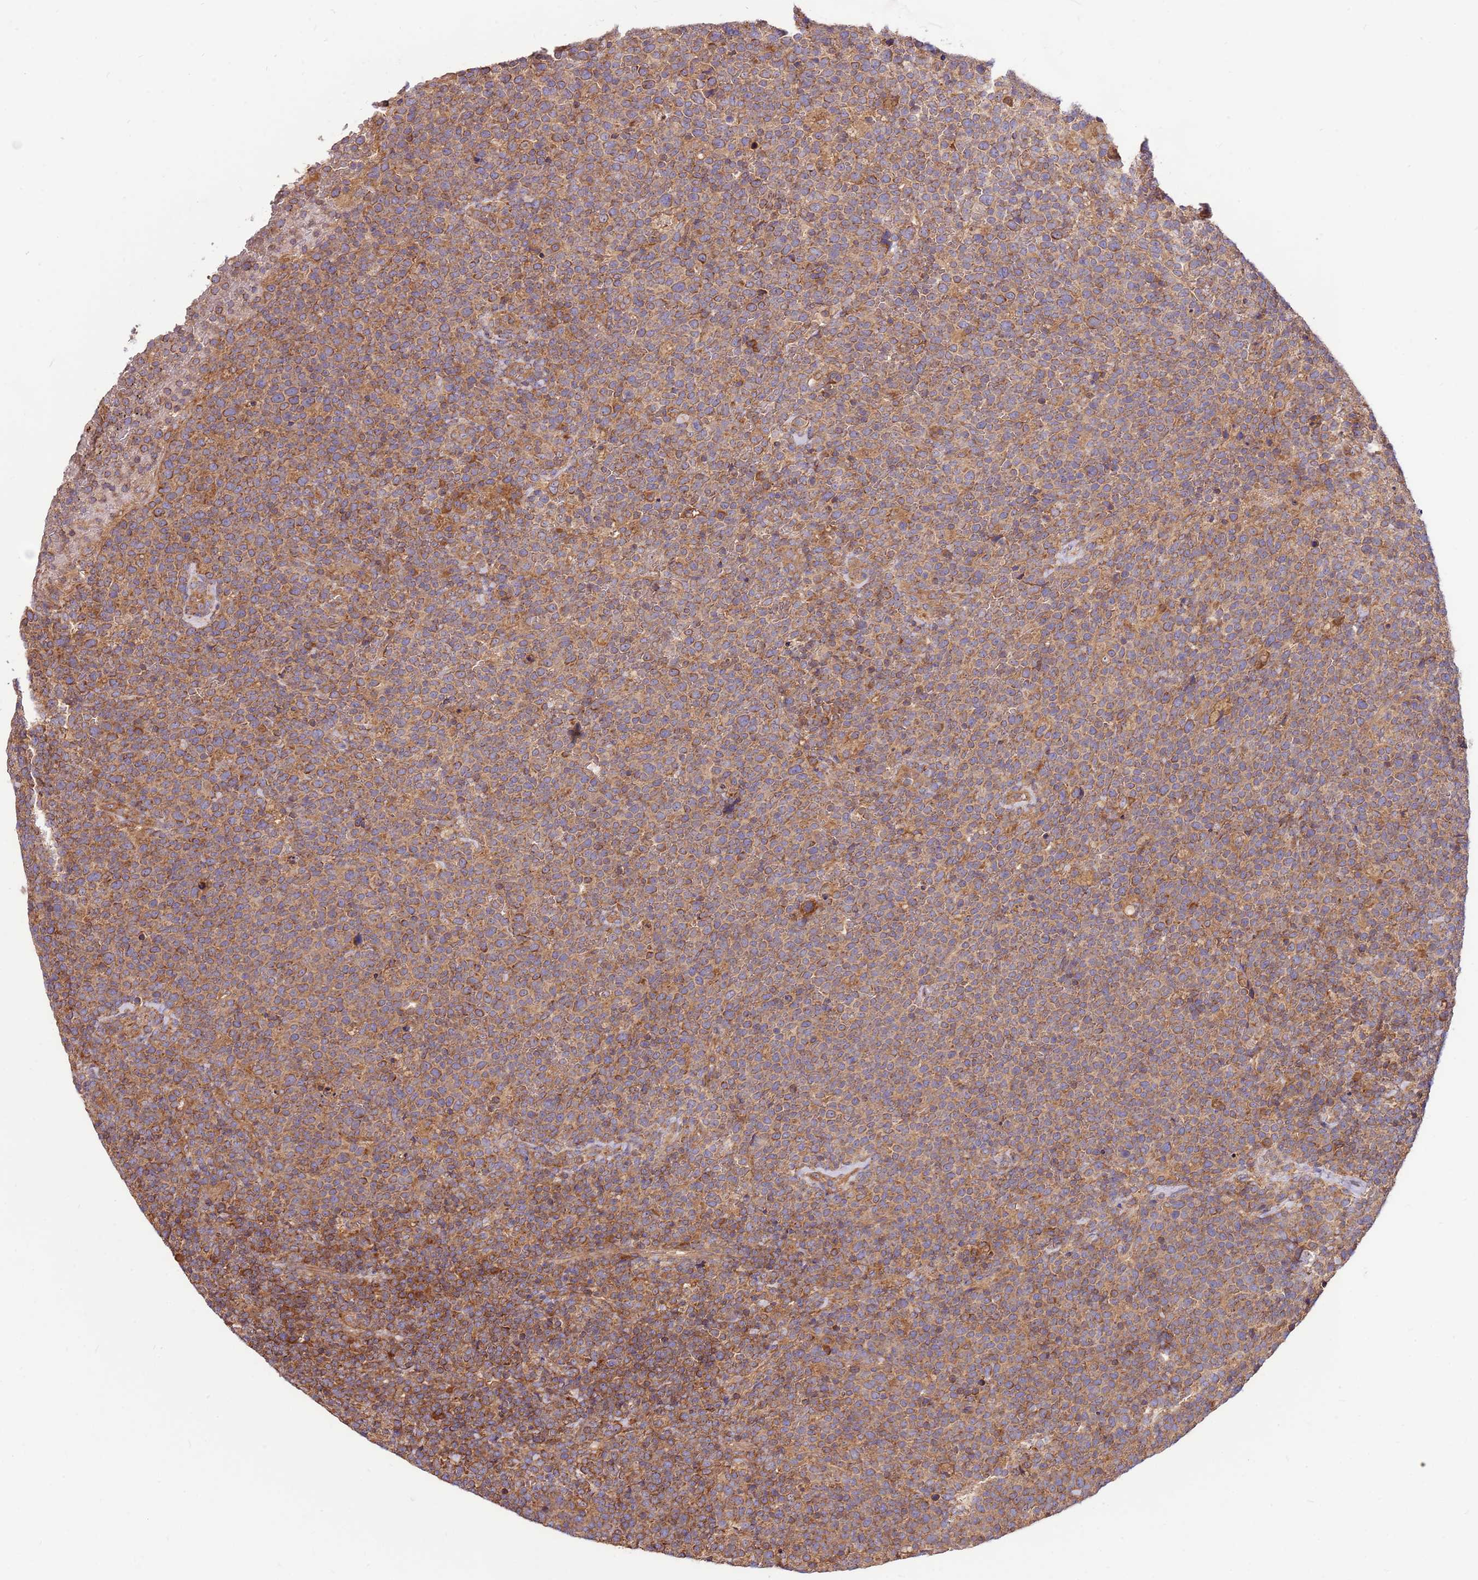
{"staining": {"intensity": "moderate", "quantity": ">75%", "location": "cytoplasmic/membranous"}, "tissue": "lymphoma", "cell_type": "Tumor cells", "image_type": "cancer", "snomed": [{"axis": "morphology", "description": "Malignant lymphoma, non-Hodgkin's type, High grade"}, {"axis": "topography", "description": "Lymph node"}], "caption": "Approximately >75% of tumor cells in high-grade malignant lymphoma, non-Hodgkin's type demonstrate moderate cytoplasmic/membranous protein staining as visualized by brown immunohistochemical staining.", "gene": "SLC44A5", "patient": {"sex": "male", "age": 61}}